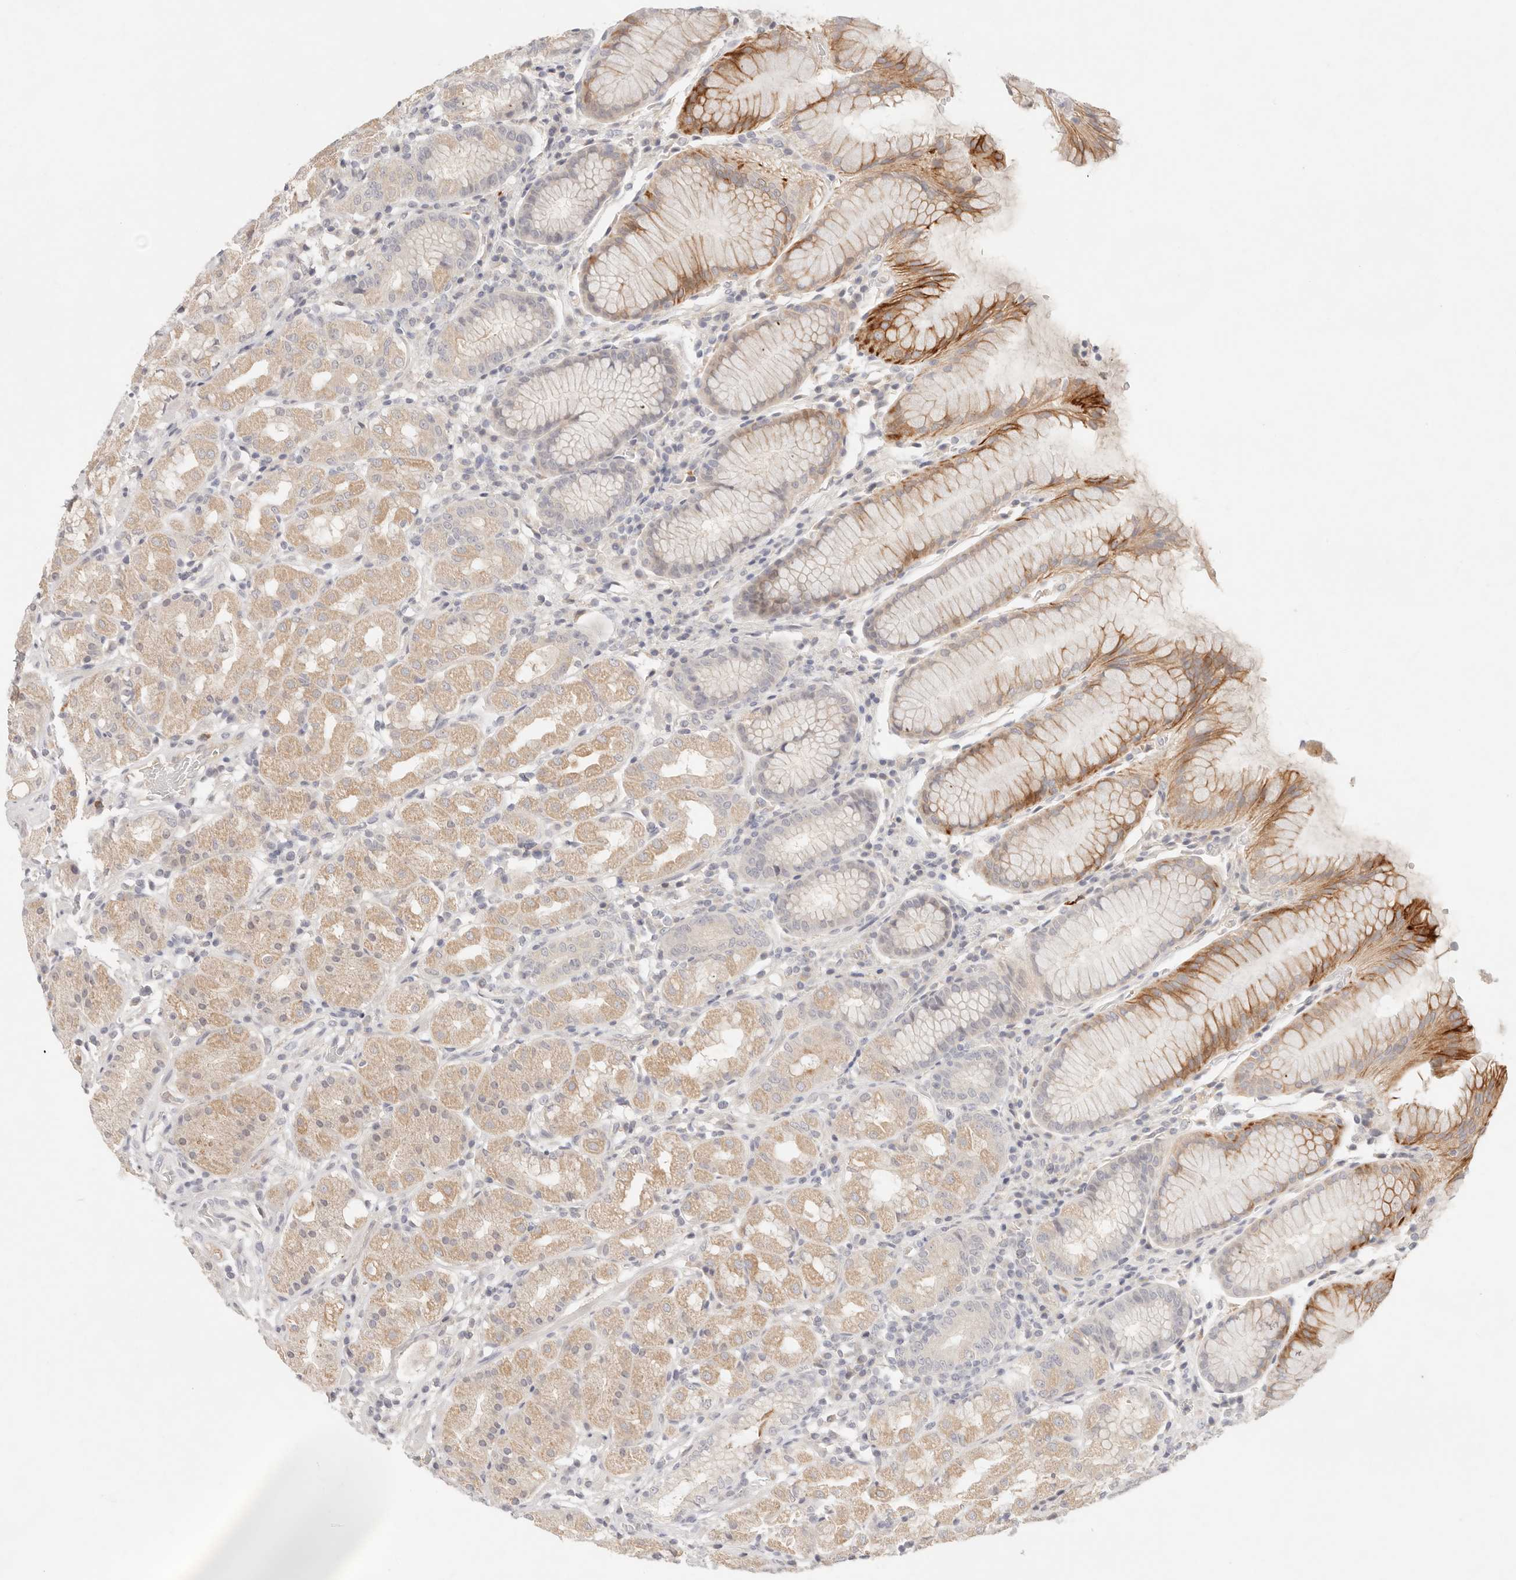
{"staining": {"intensity": "moderate", "quantity": "<25%", "location": "cytoplasmic/membranous"}, "tissue": "stomach", "cell_type": "Glandular cells", "image_type": "normal", "snomed": [{"axis": "morphology", "description": "Normal tissue, NOS"}, {"axis": "topography", "description": "Stomach, lower"}], "caption": "Brown immunohistochemical staining in benign stomach displays moderate cytoplasmic/membranous staining in approximately <25% of glandular cells.", "gene": "SPHK1", "patient": {"sex": "female", "age": 56}}